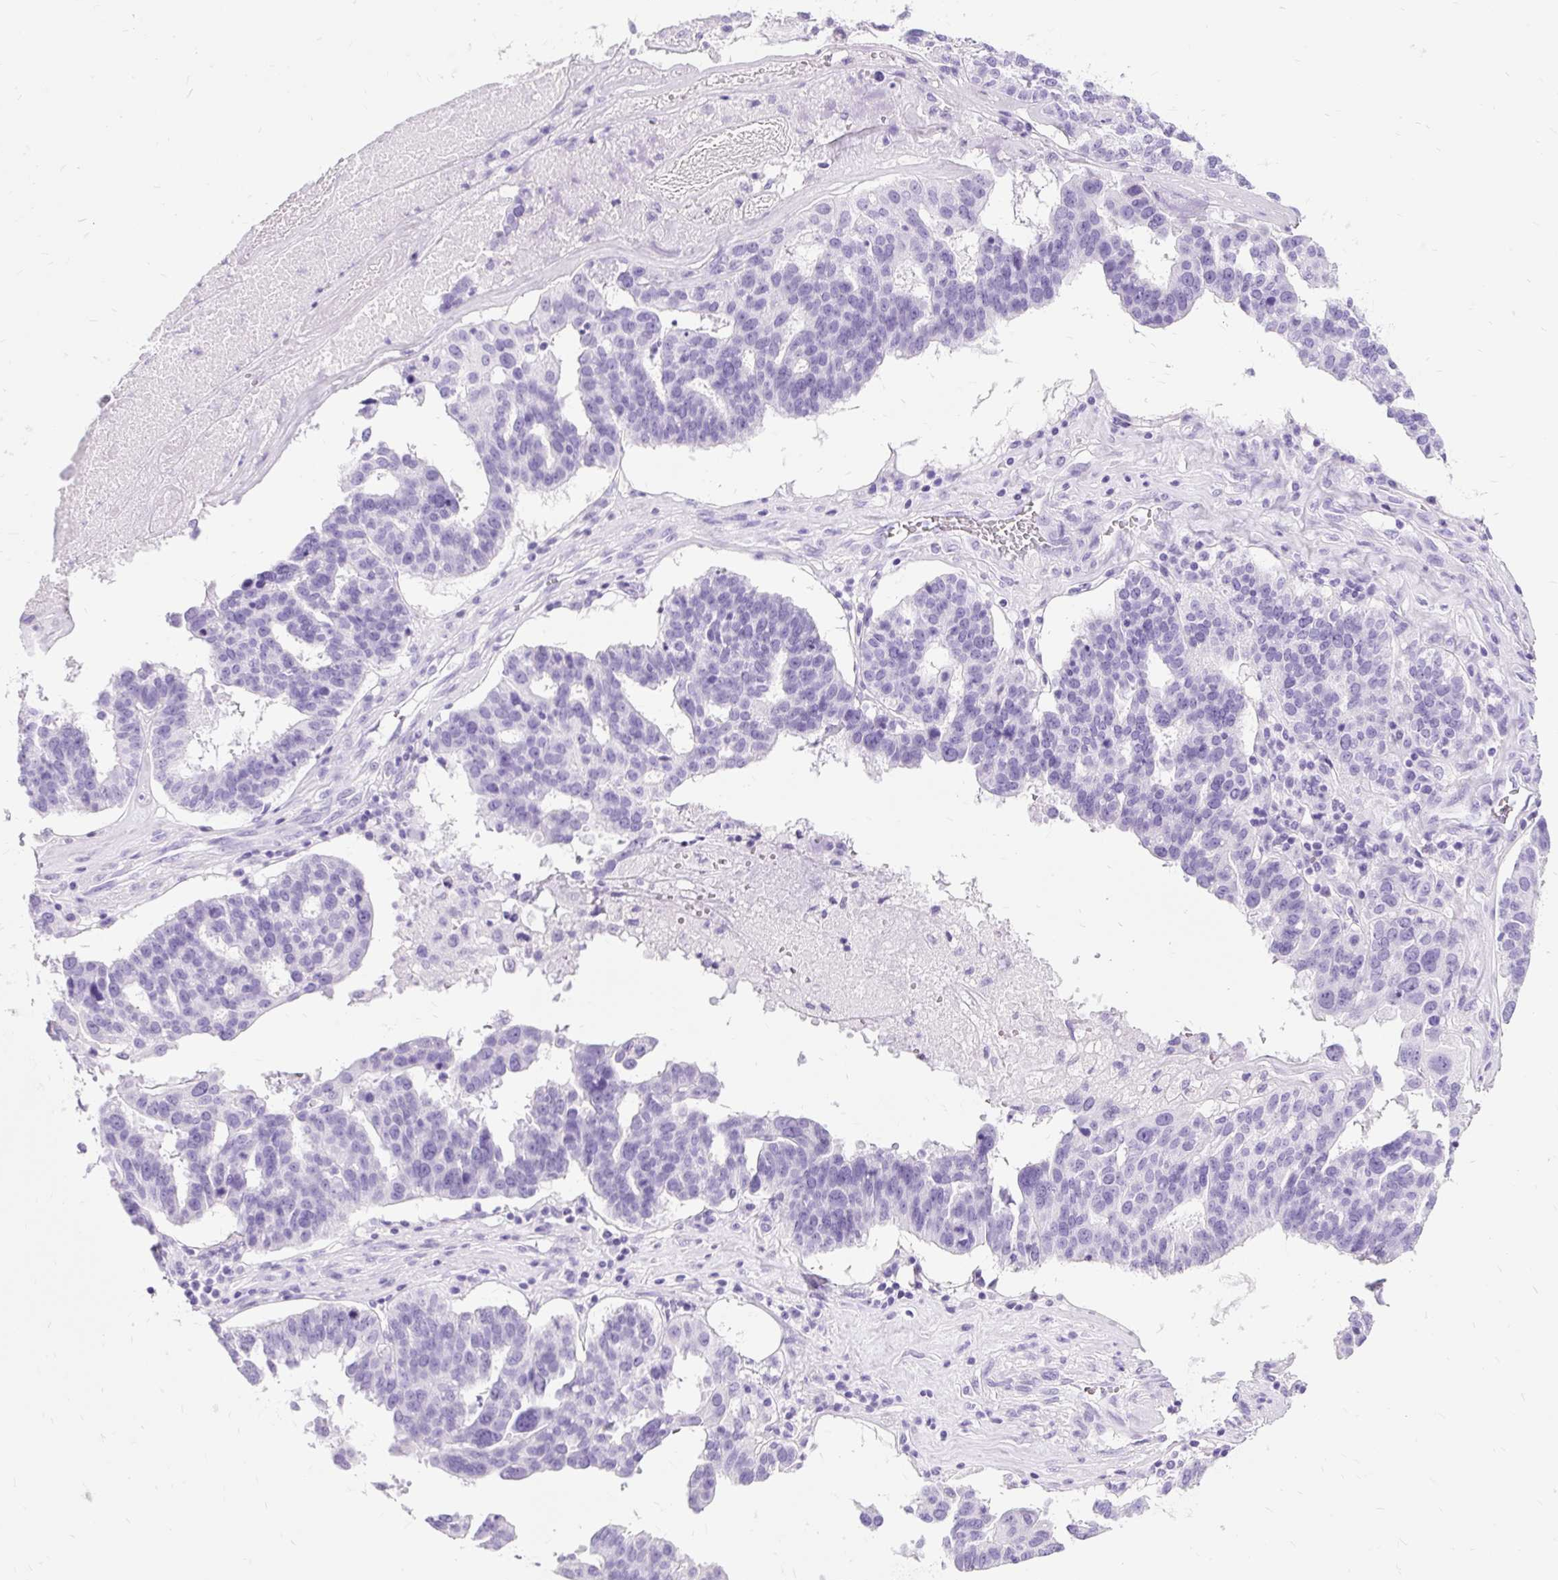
{"staining": {"intensity": "negative", "quantity": "none", "location": "none"}, "tissue": "ovarian cancer", "cell_type": "Tumor cells", "image_type": "cancer", "snomed": [{"axis": "morphology", "description": "Cystadenocarcinoma, serous, NOS"}, {"axis": "topography", "description": "Ovary"}], "caption": "An IHC histopathology image of ovarian cancer is shown. There is no staining in tumor cells of ovarian cancer.", "gene": "PVALB", "patient": {"sex": "female", "age": 59}}